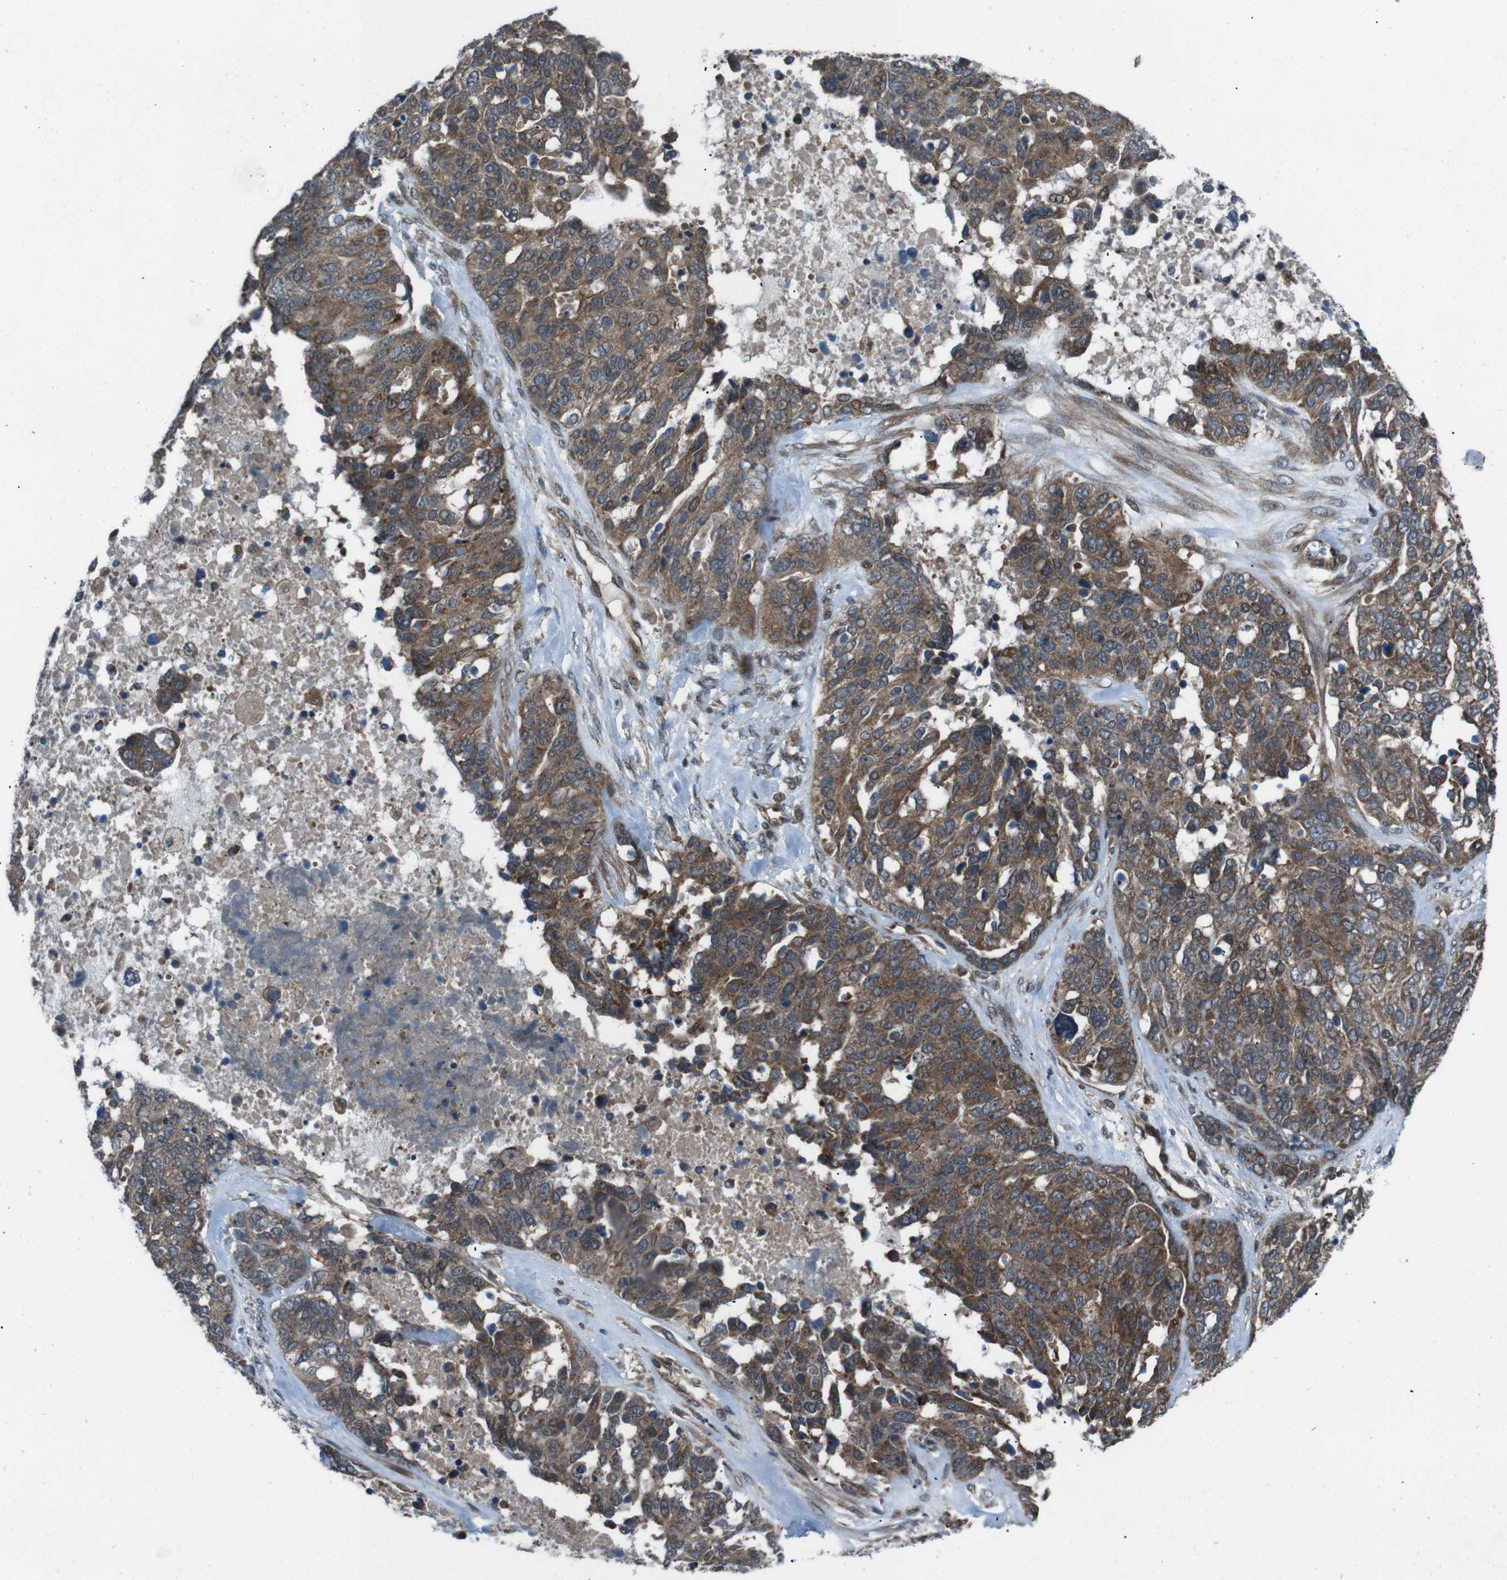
{"staining": {"intensity": "moderate", "quantity": ">75%", "location": "cytoplasmic/membranous"}, "tissue": "ovarian cancer", "cell_type": "Tumor cells", "image_type": "cancer", "snomed": [{"axis": "morphology", "description": "Cystadenocarcinoma, serous, NOS"}, {"axis": "topography", "description": "Ovary"}], "caption": "Brown immunohistochemical staining in human serous cystadenocarcinoma (ovarian) exhibits moderate cytoplasmic/membranous expression in about >75% of tumor cells.", "gene": "SLC27A4", "patient": {"sex": "female", "age": 44}}